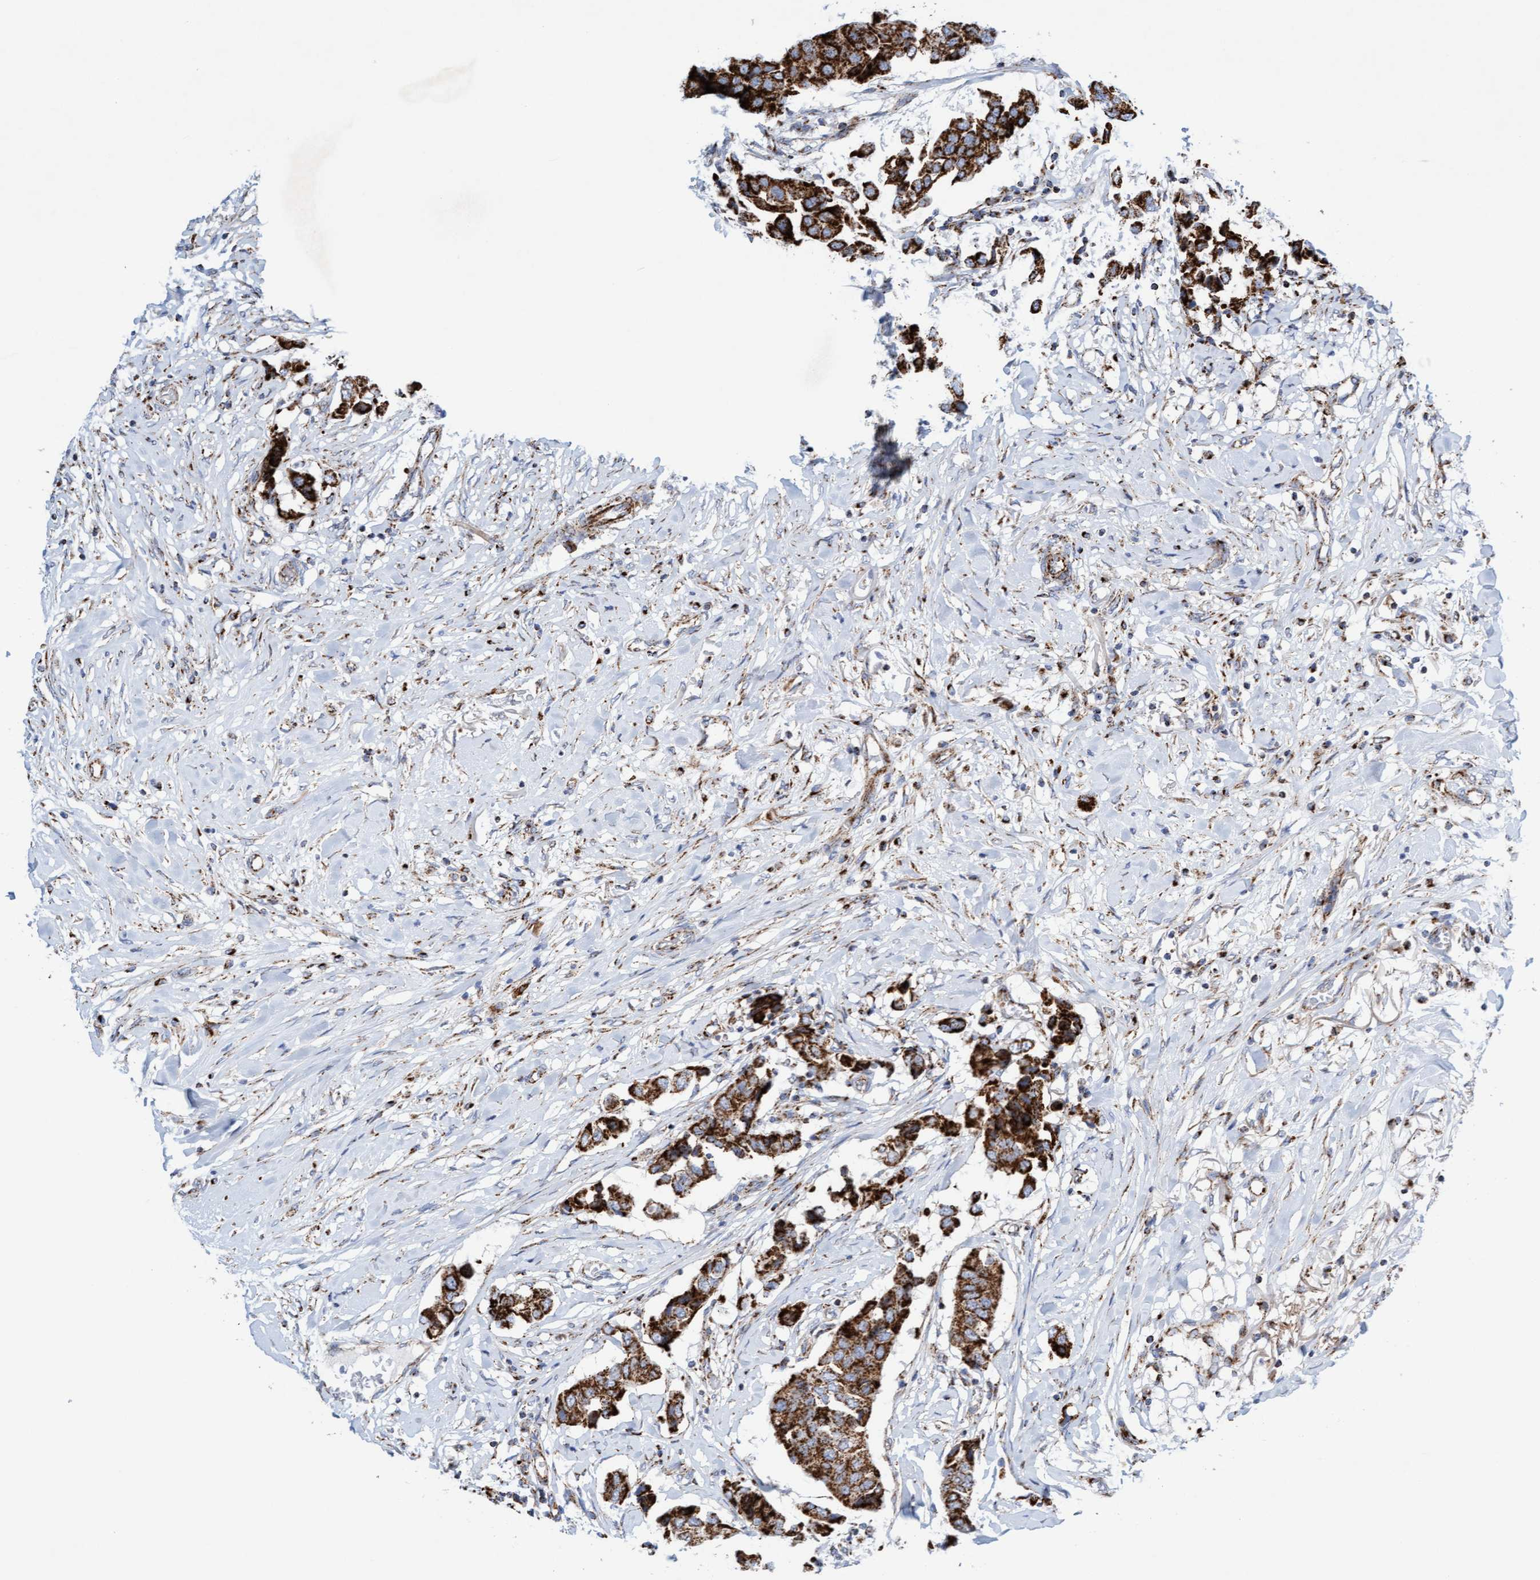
{"staining": {"intensity": "strong", "quantity": ">75%", "location": "cytoplasmic/membranous"}, "tissue": "breast cancer", "cell_type": "Tumor cells", "image_type": "cancer", "snomed": [{"axis": "morphology", "description": "Duct carcinoma"}, {"axis": "topography", "description": "Breast"}], "caption": "Immunohistochemical staining of breast cancer displays high levels of strong cytoplasmic/membranous protein staining in about >75% of tumor cells. The staining was performed using DAB (3,3'-diaminobenzidine), with brown indicating positive protein expression. Nuclei are stained blue with hematoxylin.", "gene": "GGTA1", "patient": {"sex": "female", "age": 80}}